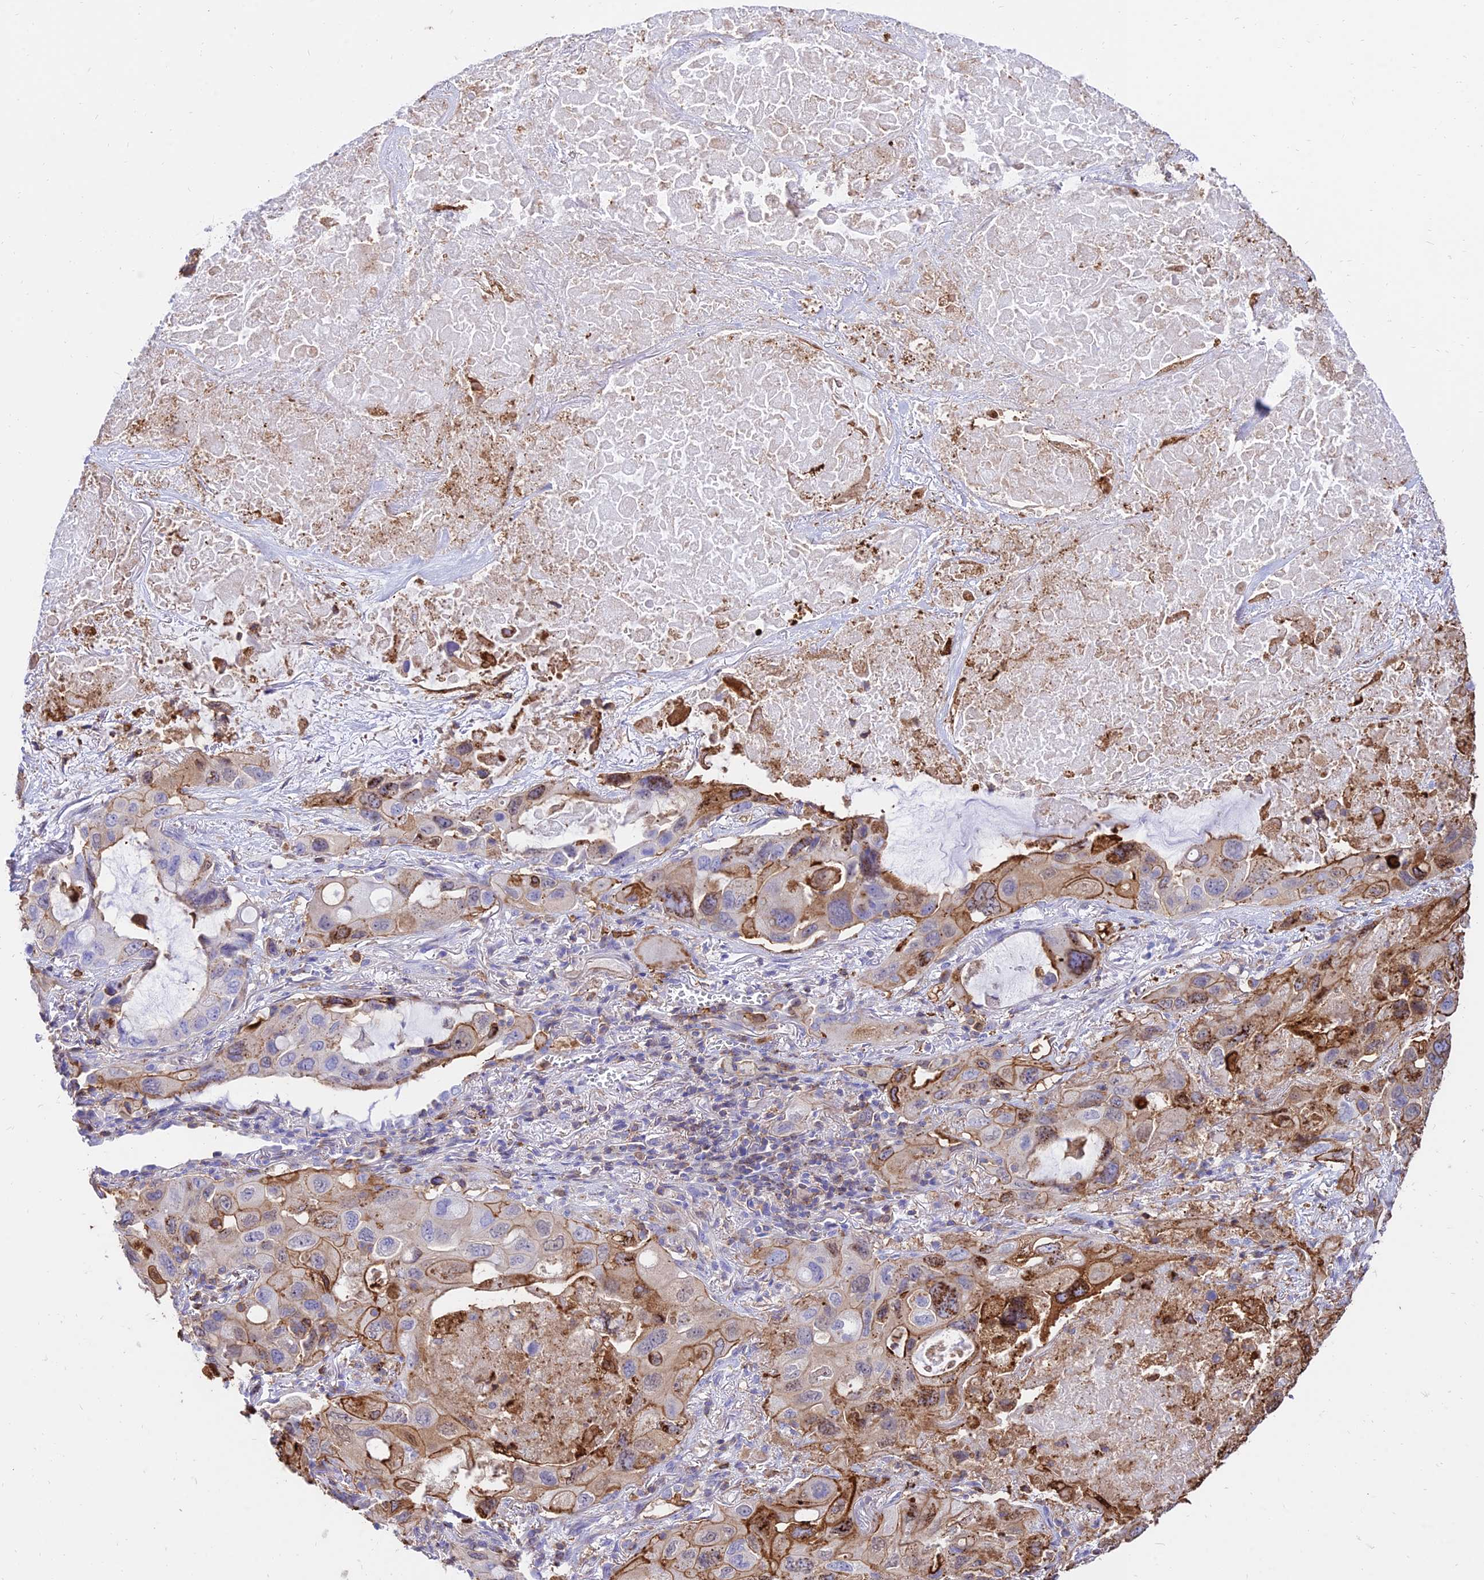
{"staining": {"intensity": "moderate", "quantity": "25%-75%", "location": "cytoplasmic/membranous"}, "tissue": "lung cancer", "cell_type": "Tumor cells", "image_type": "cancer", "snomed": [{"axis": "morphology", "description": "Squamous cell carcinoma, NOS"}, {"axis": "topography", "description": "Lung"}], "caption": "This histopathology image demonstrates immunohistochemistry staining of human lung cancer (squamous cell carcinoma), with medium moderate cytoplasmic/membranous expression in approximately 25%-75% of tumor cells.", "gene": "SREK1IP1", "patient": {"sex": "female", "age": 73}}